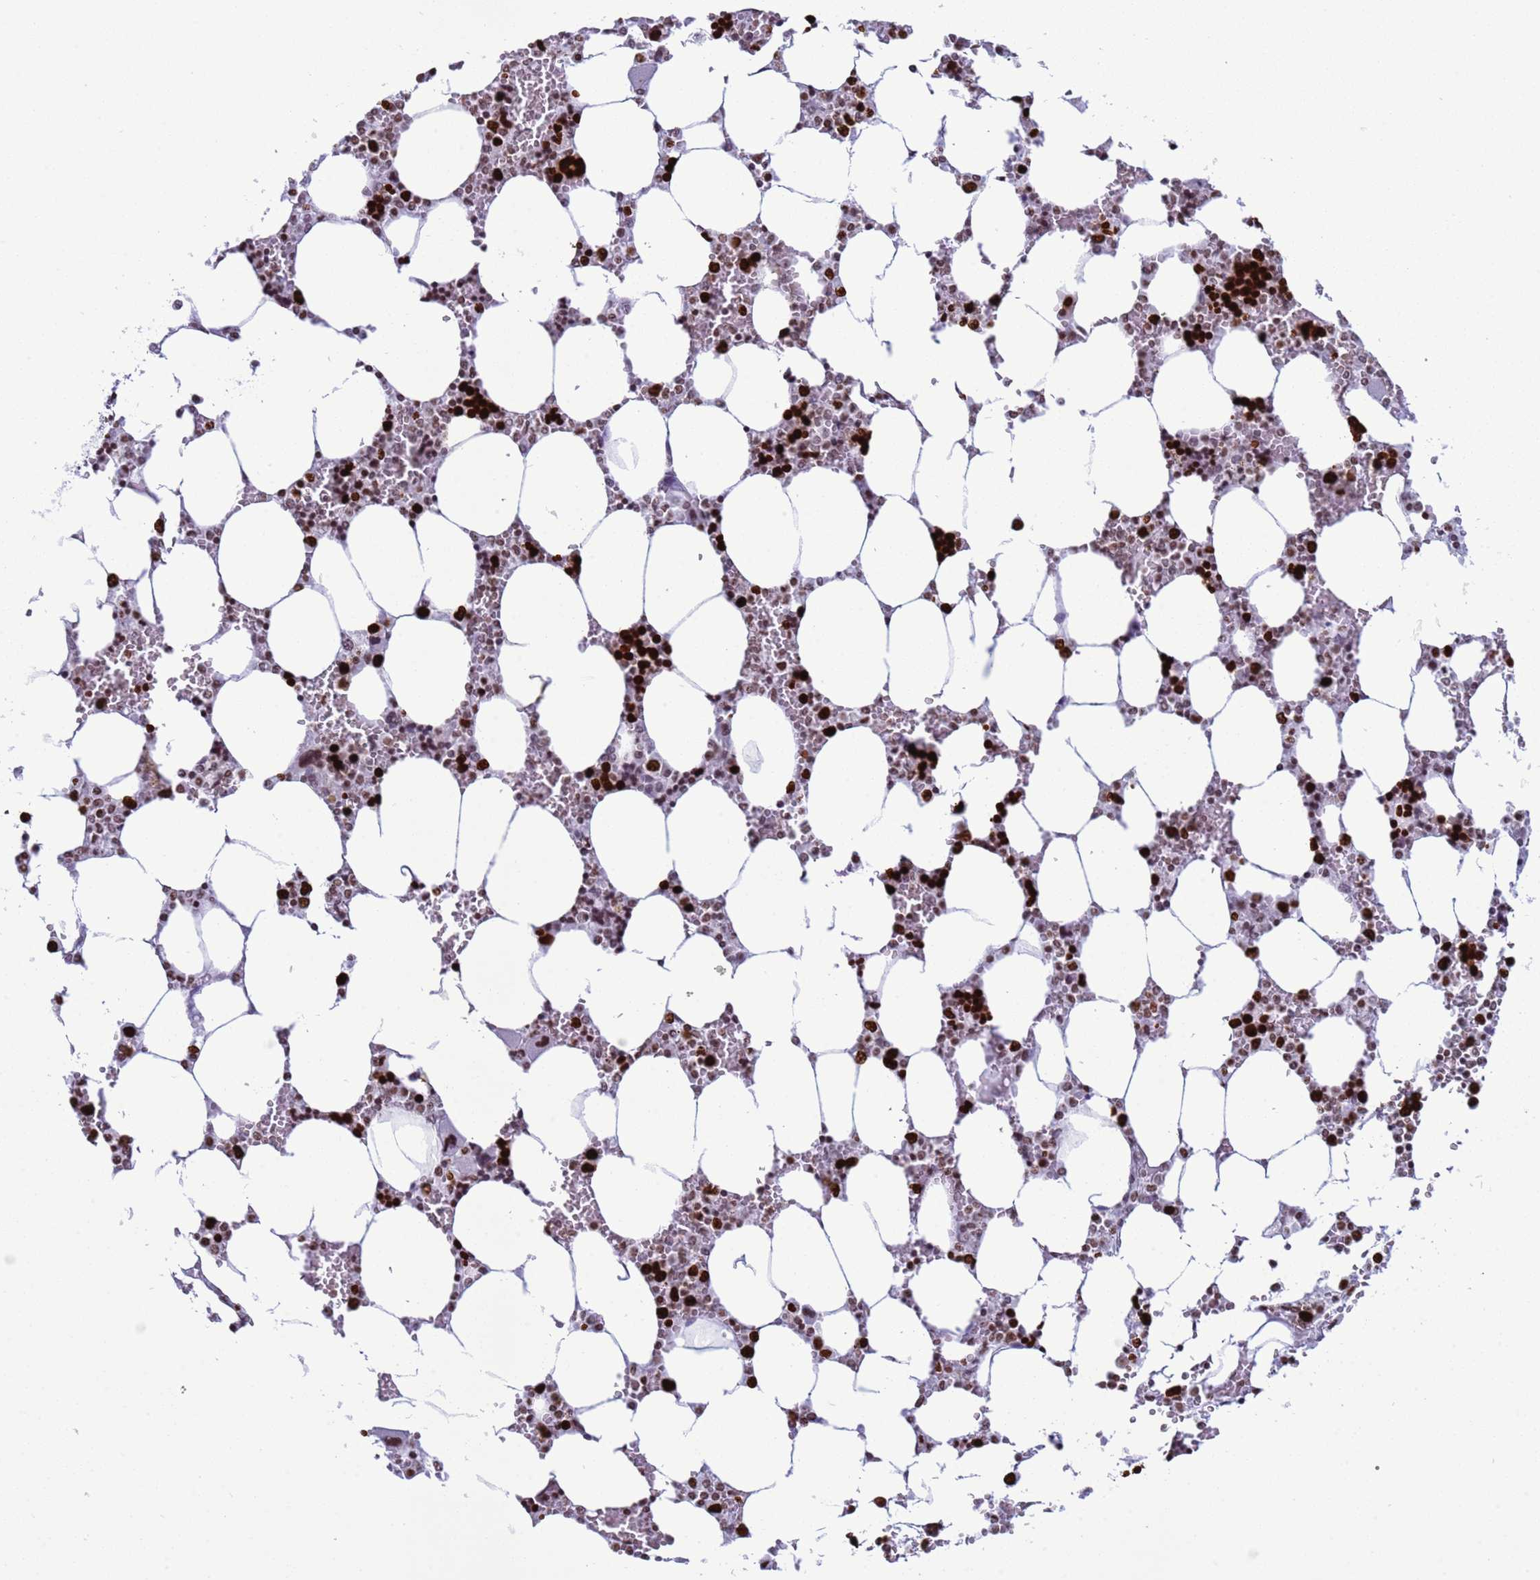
{"staining": {"intensity": "strong", "quantity": ">75%", "location": "nuclear"}, "tissue": "bone marrow", "cell_type": "Hematopoietic cells", "image_type": "normal", "snomed": [{"axis": "morphology", "description": "Normal tissue, NOS"}, {"axis": "topography", "description": "Bone marrow"}], "caption": "This photomicrograph exhibits immunohistochemistry (IHC) staining of normal human bone marrow, with high strong nuclear expression in about >75% of hematopoietic cells.", "gene": "H4C11", "patient": {"sex": "male", "age": 64}}